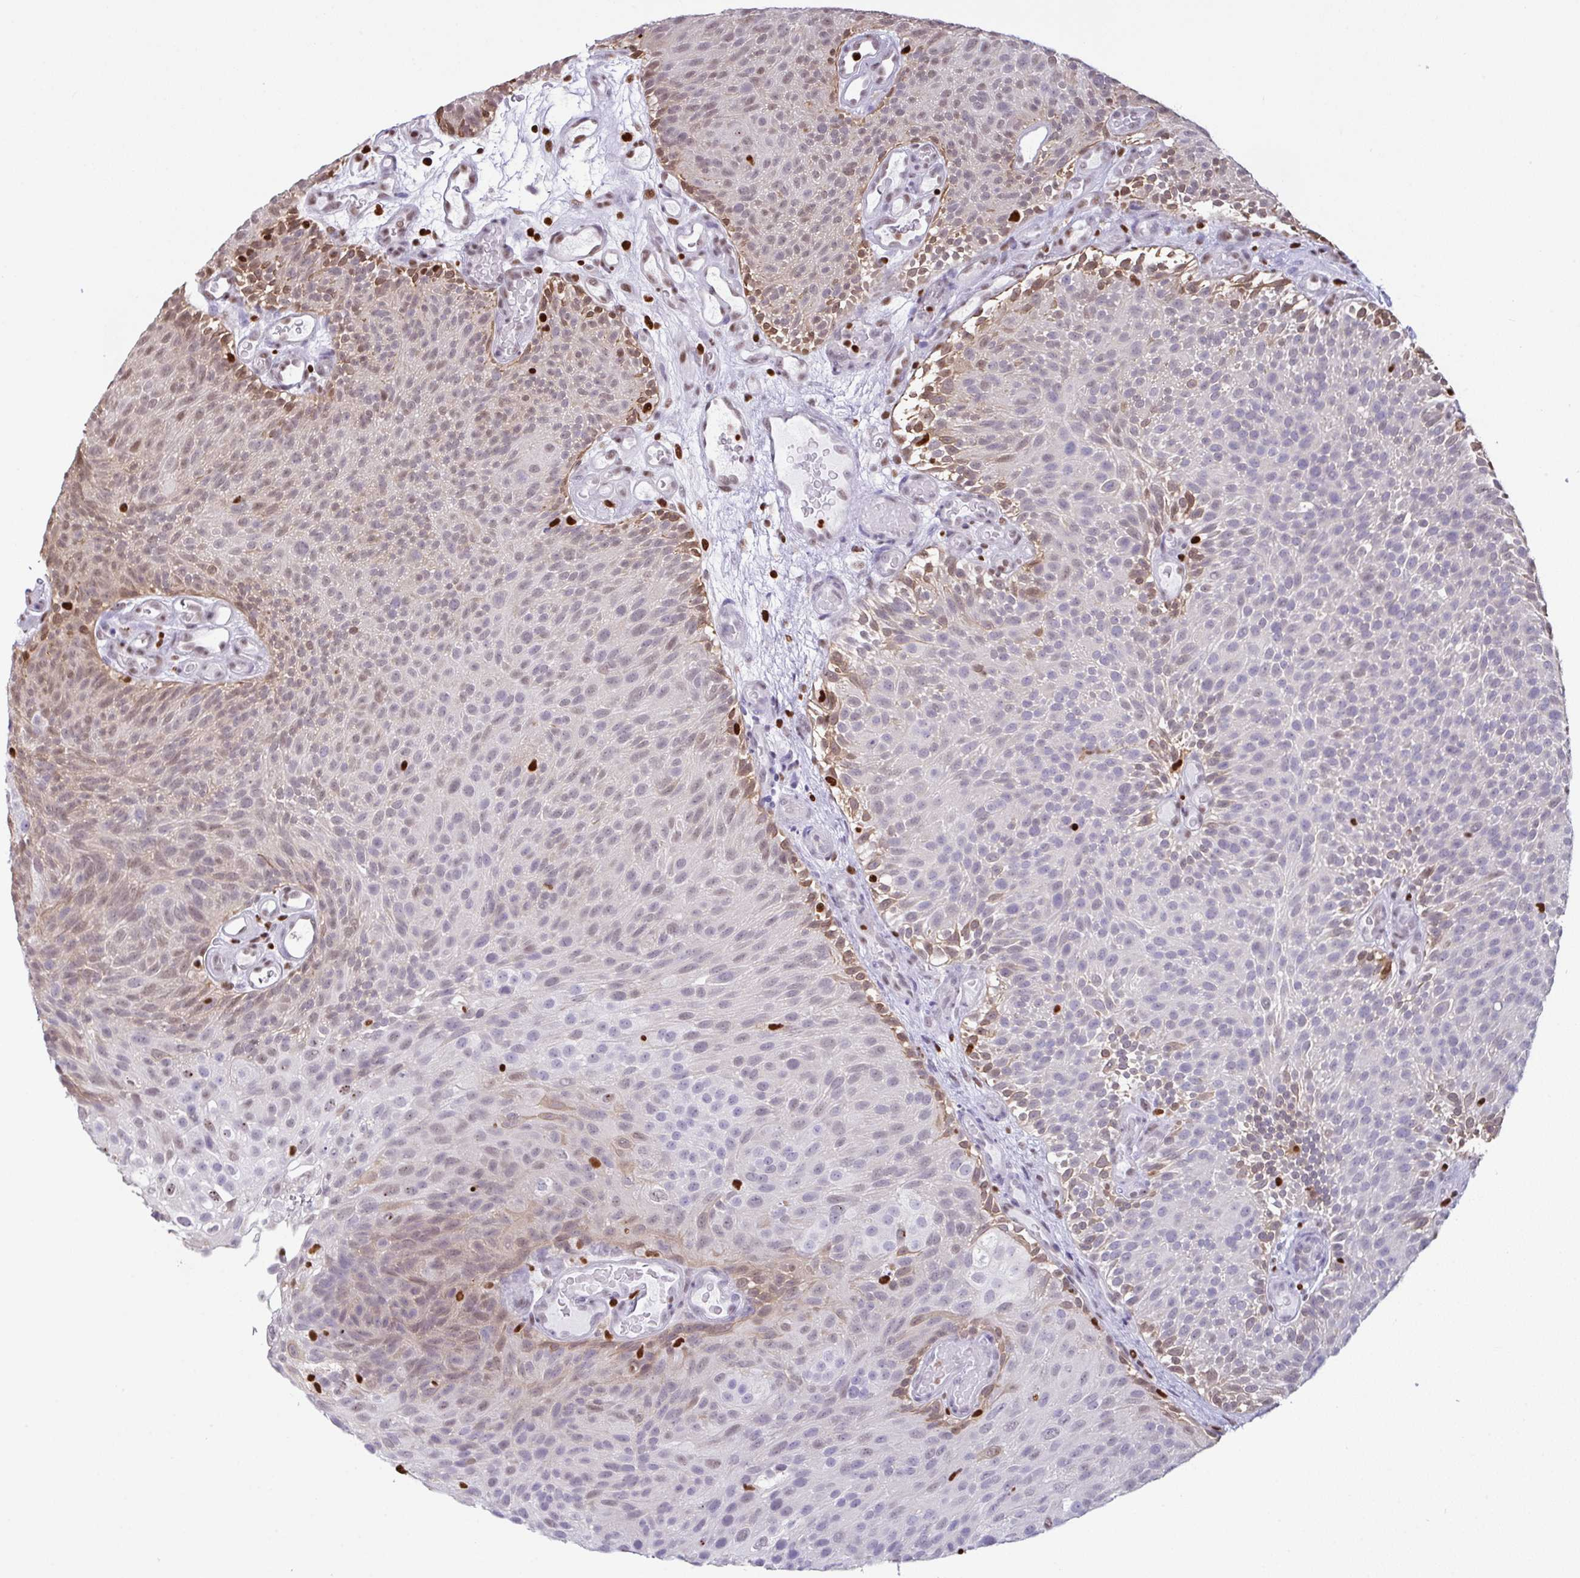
{"staining": {"intensity": "weak", "quantity": "25%-75%", "location": "cytoplasmic/membranous,nuclear"}, "tissue": "urothelial cancer", "cell_type": "Tumor cells", "image_type": "cancer", "snomed": [{"axis": "morphology", "description": "Urothelial carcinoma, Low grade"}, {"axis": "topography", "description": "Urinary bladder"}], "caption": "High-magnification brightfield microscopy of urothelial carcinoma (low-grade) stained with DAB (brown) and counterstained with hematoxylin (blue). tumor cells exhibit weak cytoplasmic/membranous and nuclear staining is present in about25%-75% of cells. Ihc stains the protein of interest in brown and the nuclei are stained blue.", "gene": "BTBD10", "patient": {"sex": "male", "age": 78}}